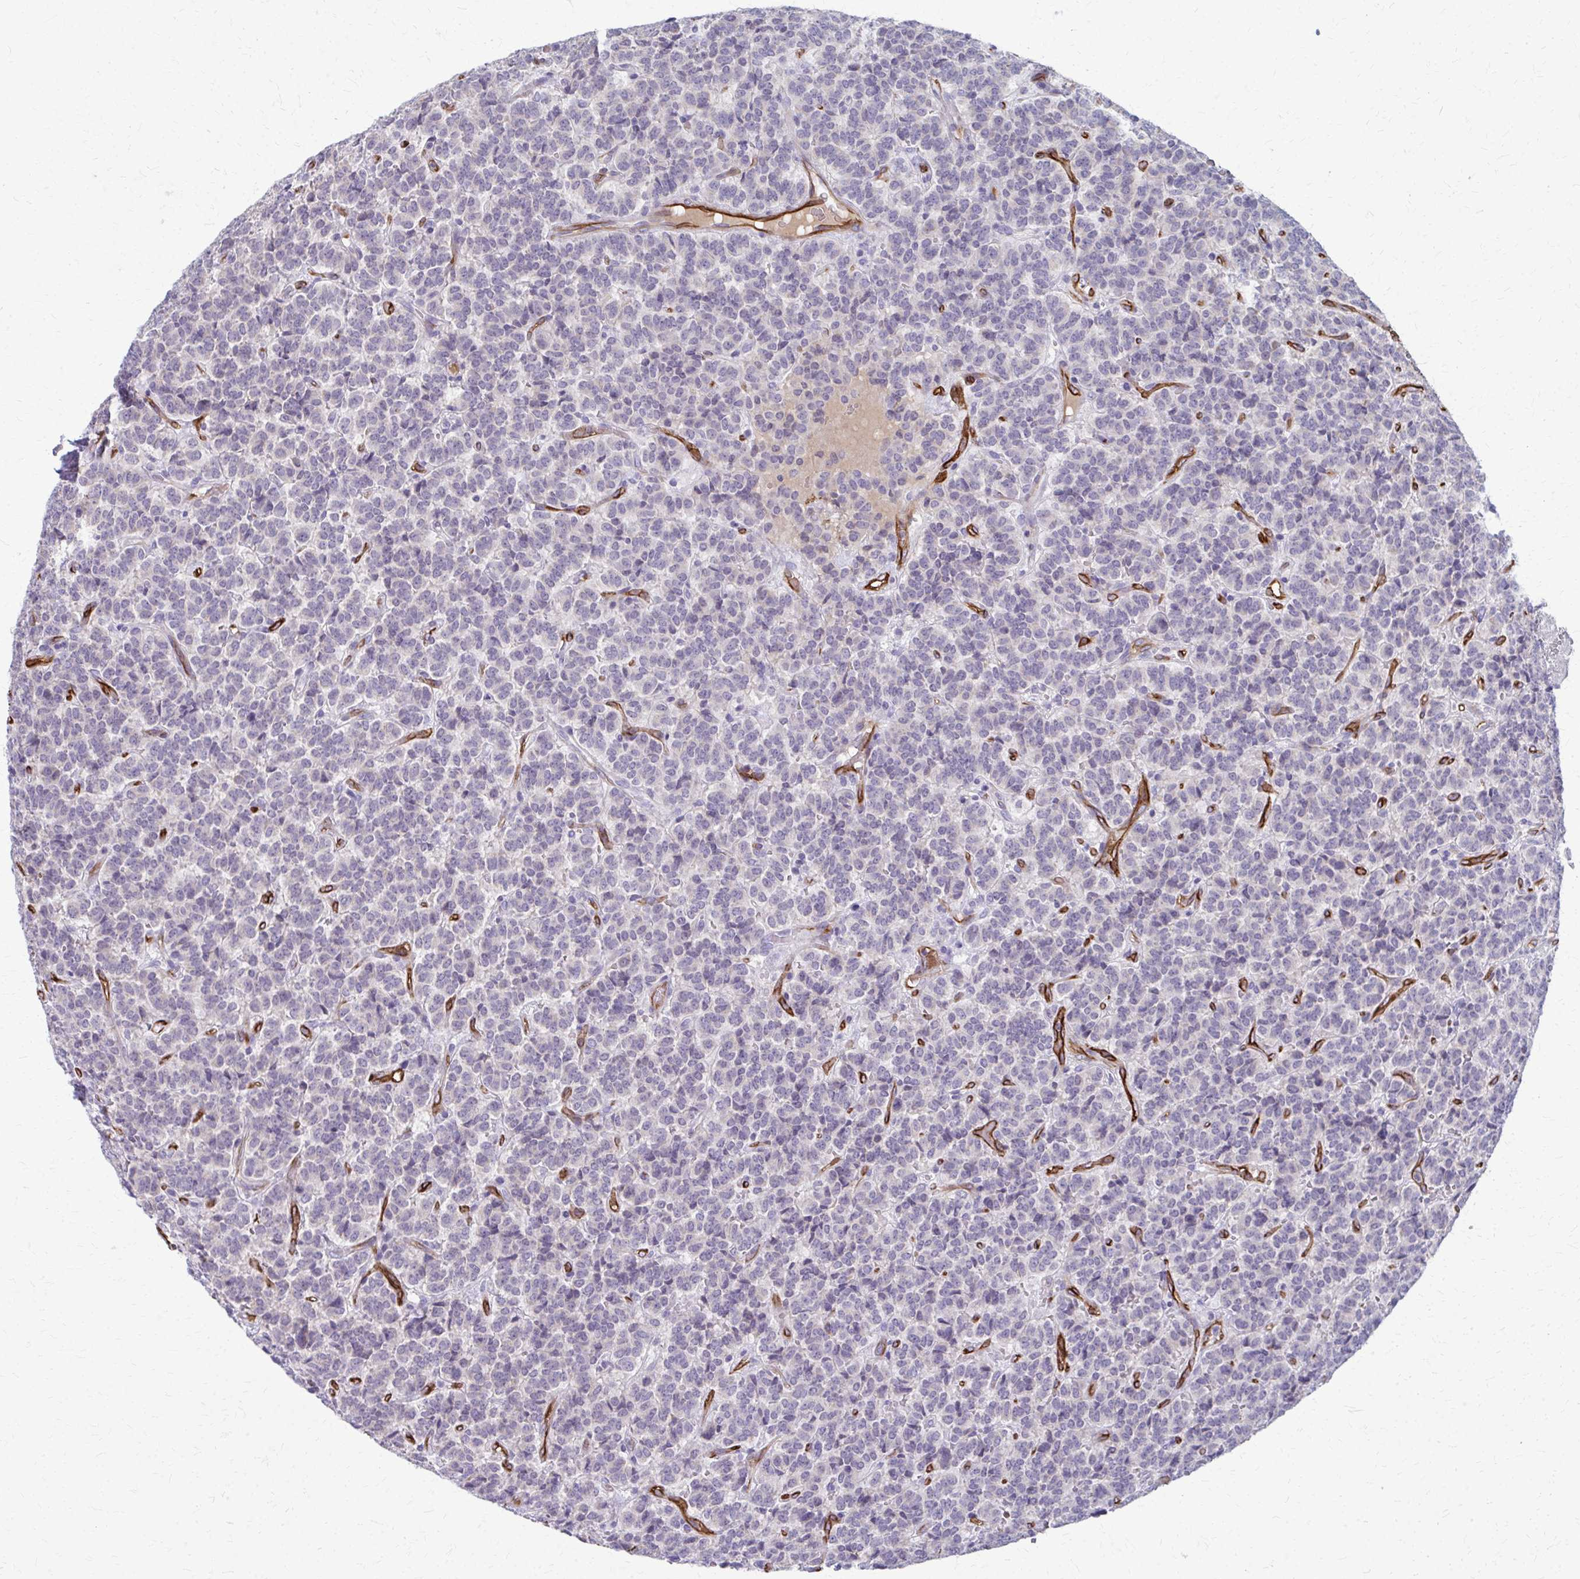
{"staining": {"intensity": "negative", "quantity": "none", "location": "none"}, "tissue": "carcinoid", "cell_type": "Tumor cells", "image_type": "cancer", "snomed": [{"axis": "morphology", "description": "Carcinoid, malignant, NOS"}, {"axis": "topography", "description": "Pancreas"}], "caption": "Photomicrograph shows no protein staining in tumor cells of carcinoid tissue.", "gene": "ADIPOQ", "patient": {"sex": "male", "age": 36}}